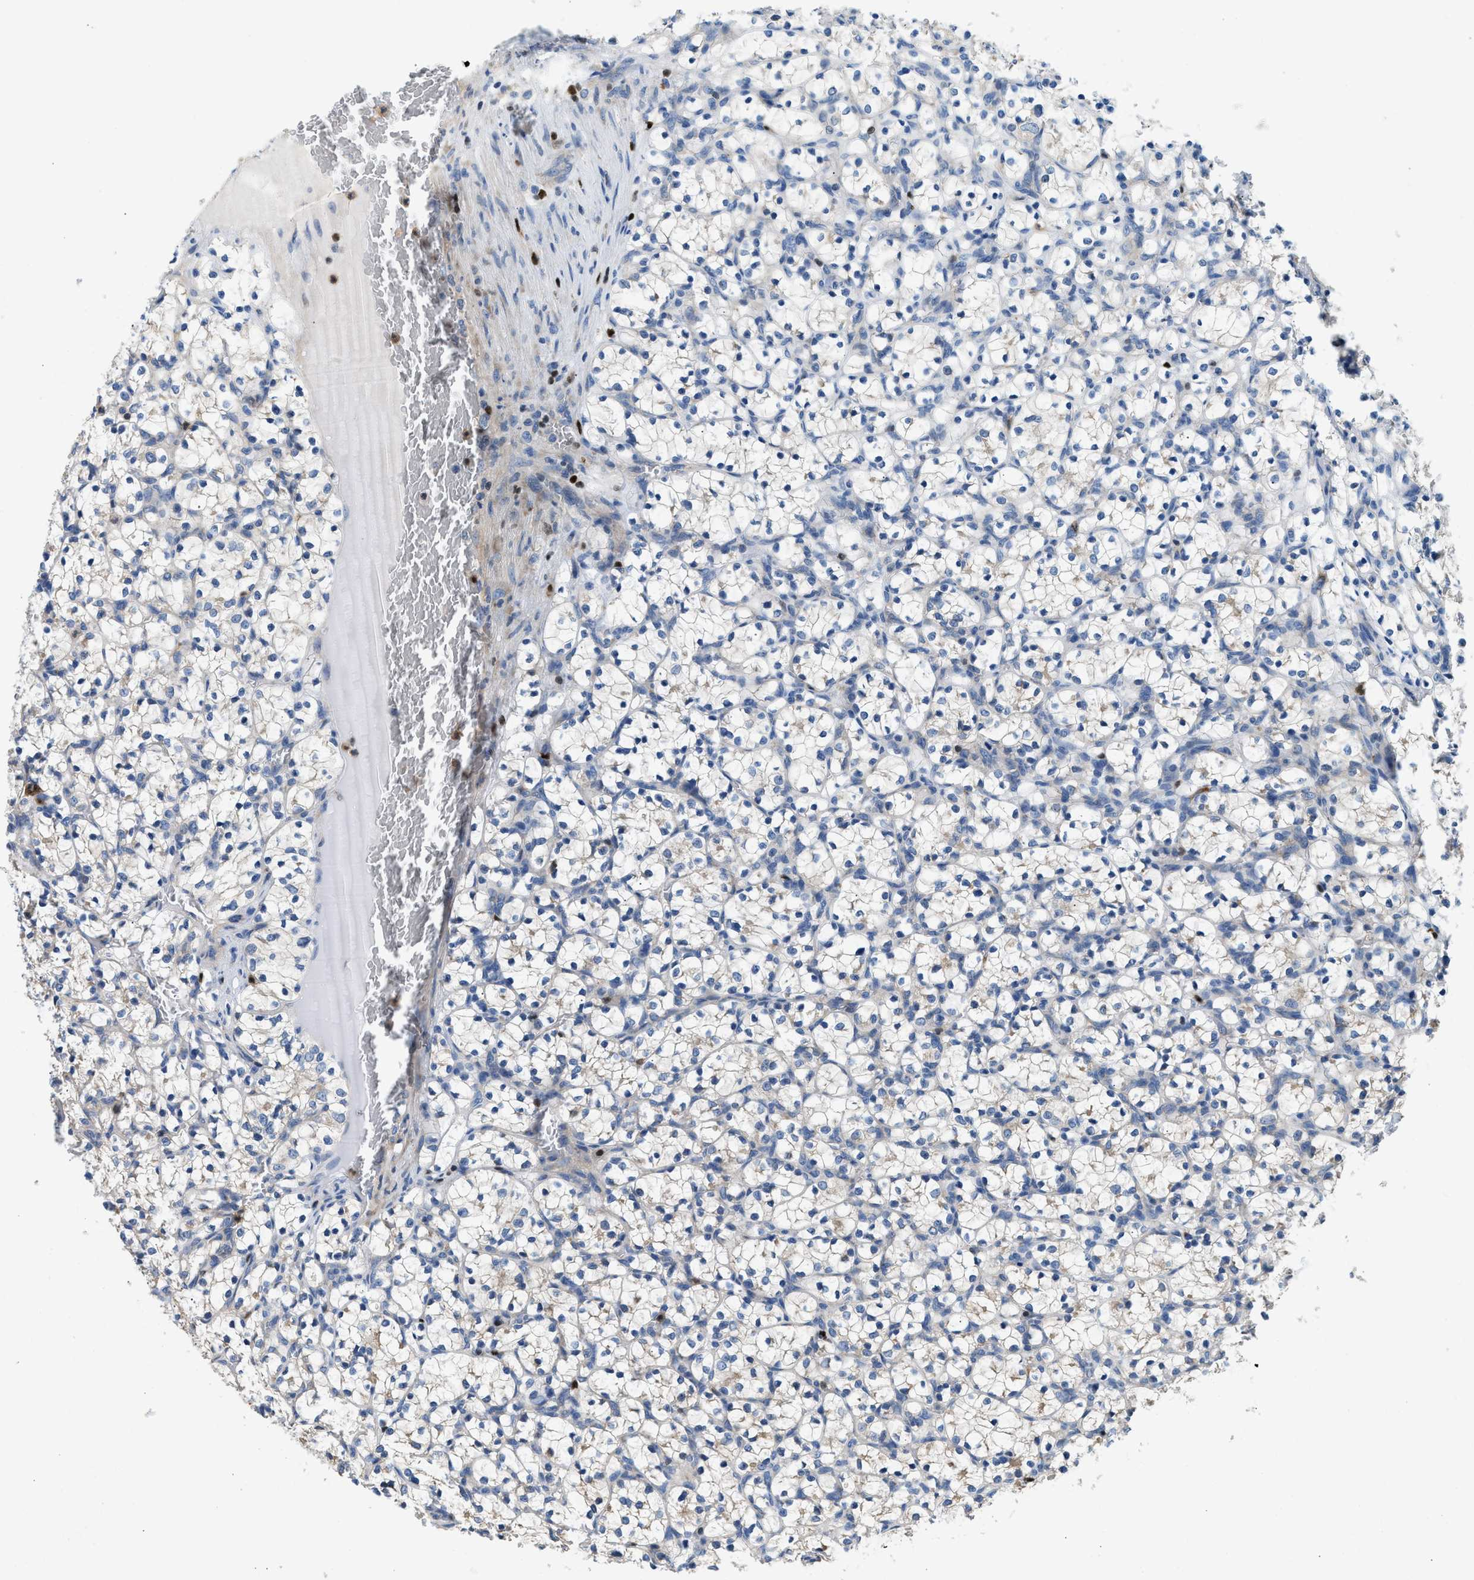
{"staining": {"intensity": "negative", "quantity": "none", "location": "none"}, "tissue": "renal cancer", "cell_type": "Tumor cells", "image_type": "cancer", "snomed": [{"axis": "morphology", "description": "Adenocarcinoma, NOS"}, {"axis": "topography", "description": "Kidney"}], "caption": "Protein analysis of renal cancer (adenocarcinoma) displays no significant staining in tumor cells.", "gene": "TOX", "patient": {"sex": "female", "age": 69}}